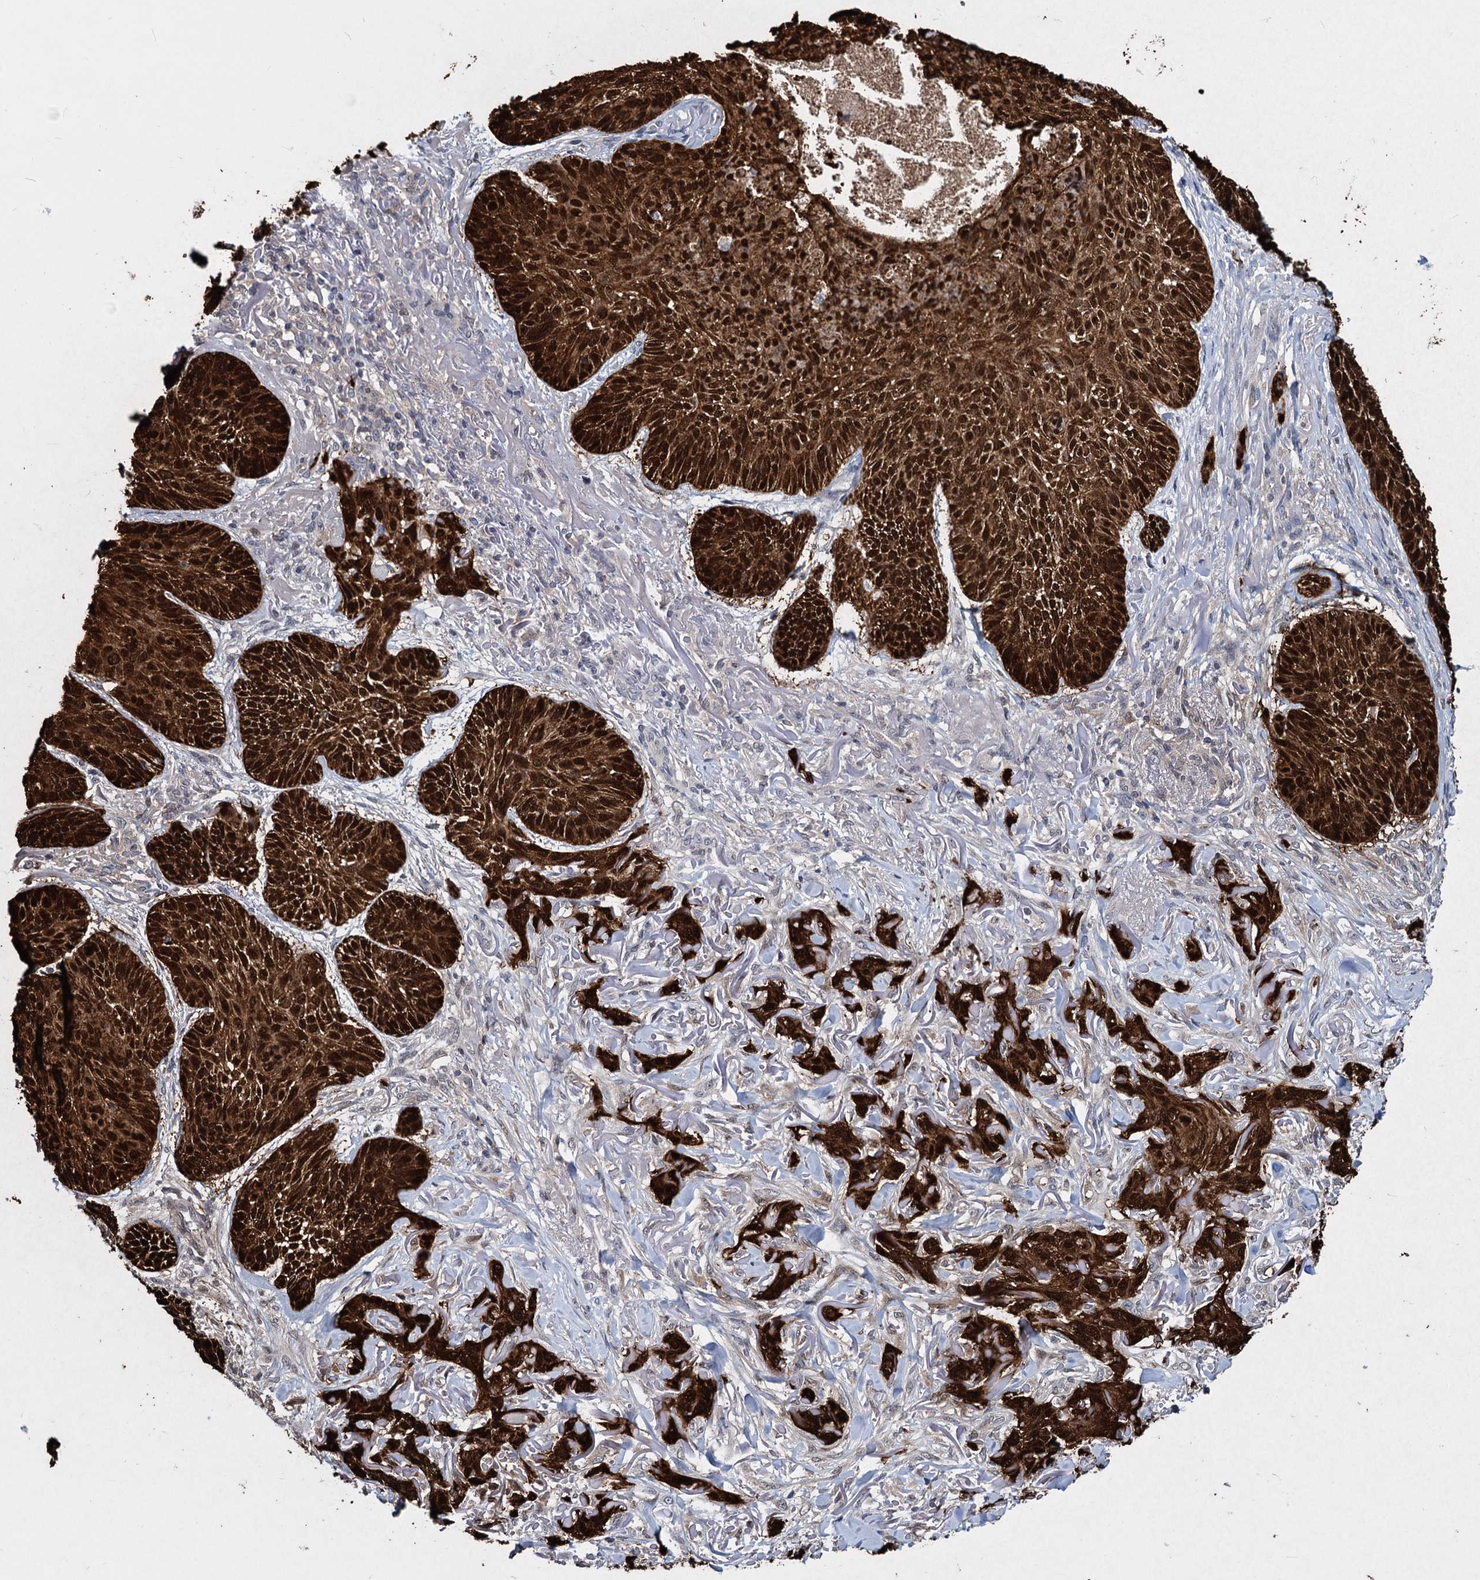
{"staining": {"intensity": "strong", "quantity": ">75%", "location": "cytoplasmic/membranous,nuclear"}, "tissue": "skin cancer", "cell_type": "Tumor cells", "image_type": "cancer", "snomed": [{"axis": "morphology", "description": "Normal tissue, NOS"}, {"axis": "morphology", "description": "Basal cell carcinoma"}, {"axis": "topography", "description": "Skin"}], "caption": "Immunohistochemical staining of skin cancer displays strong cytoplasmic/membranous and nuclear protein positivity in approximately >75% of tumor cells.", "gene": "MAGEA4", "patient": {"sex": "male", "age": 66}}